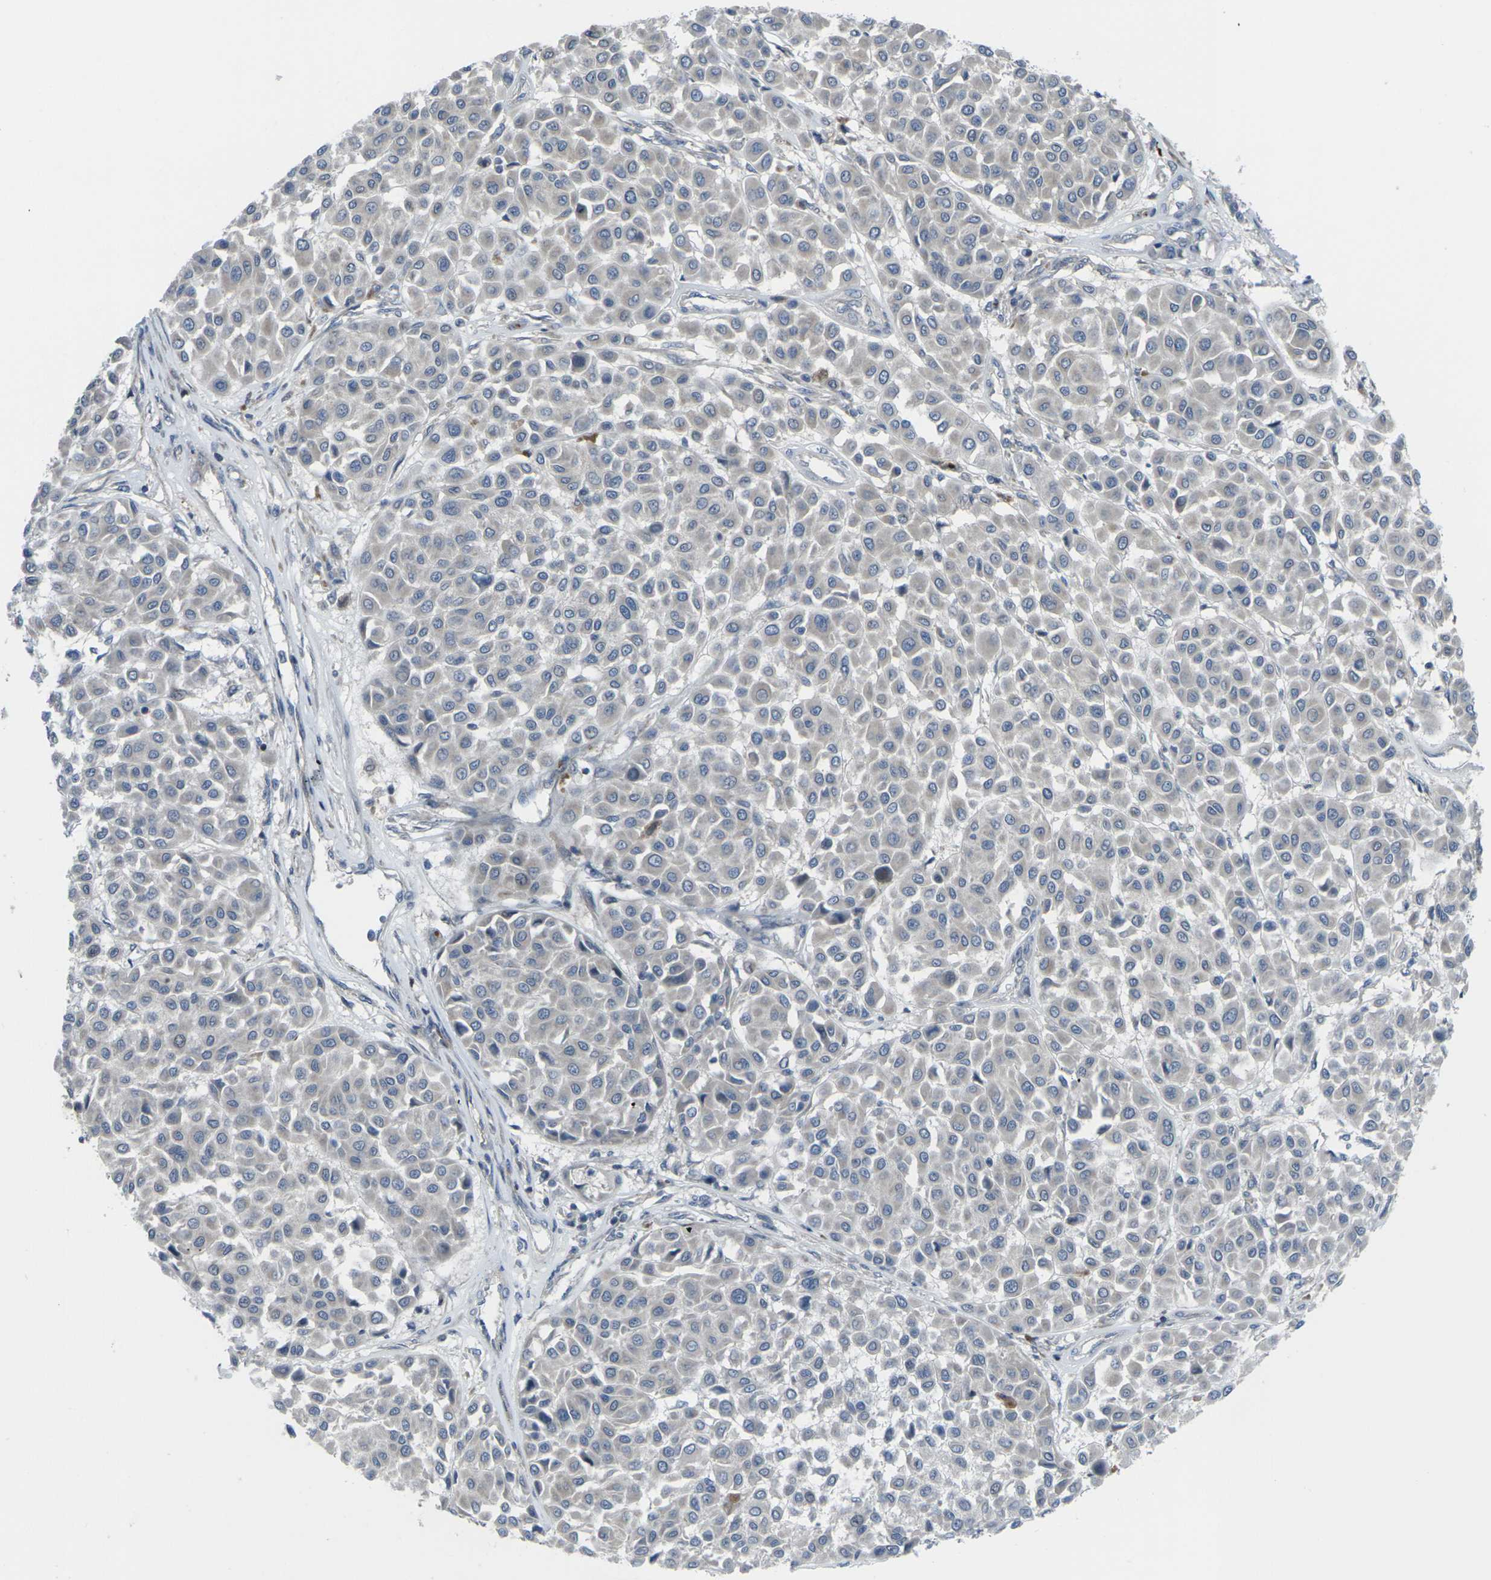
{"staining": {"intensity": "negative", "quantity": "none", "location": "none"}, "tissue": "melanoma", "cell_type": "Tumor cells", "image_type": "cancer", "snomed": [{"axis": "morphology", "description": "Malignant melanoma, Metastatic site"}, {"axis": "topography", "description": "Soft tissue"}], "caption": "High power microscopy histopathology image of an IHC micrograph of malignant melanoma (metastatic site), revealing no significant staining in tumor cells.", "gene": "CCR10", "patient": {"sex": "male", "age": 41}}